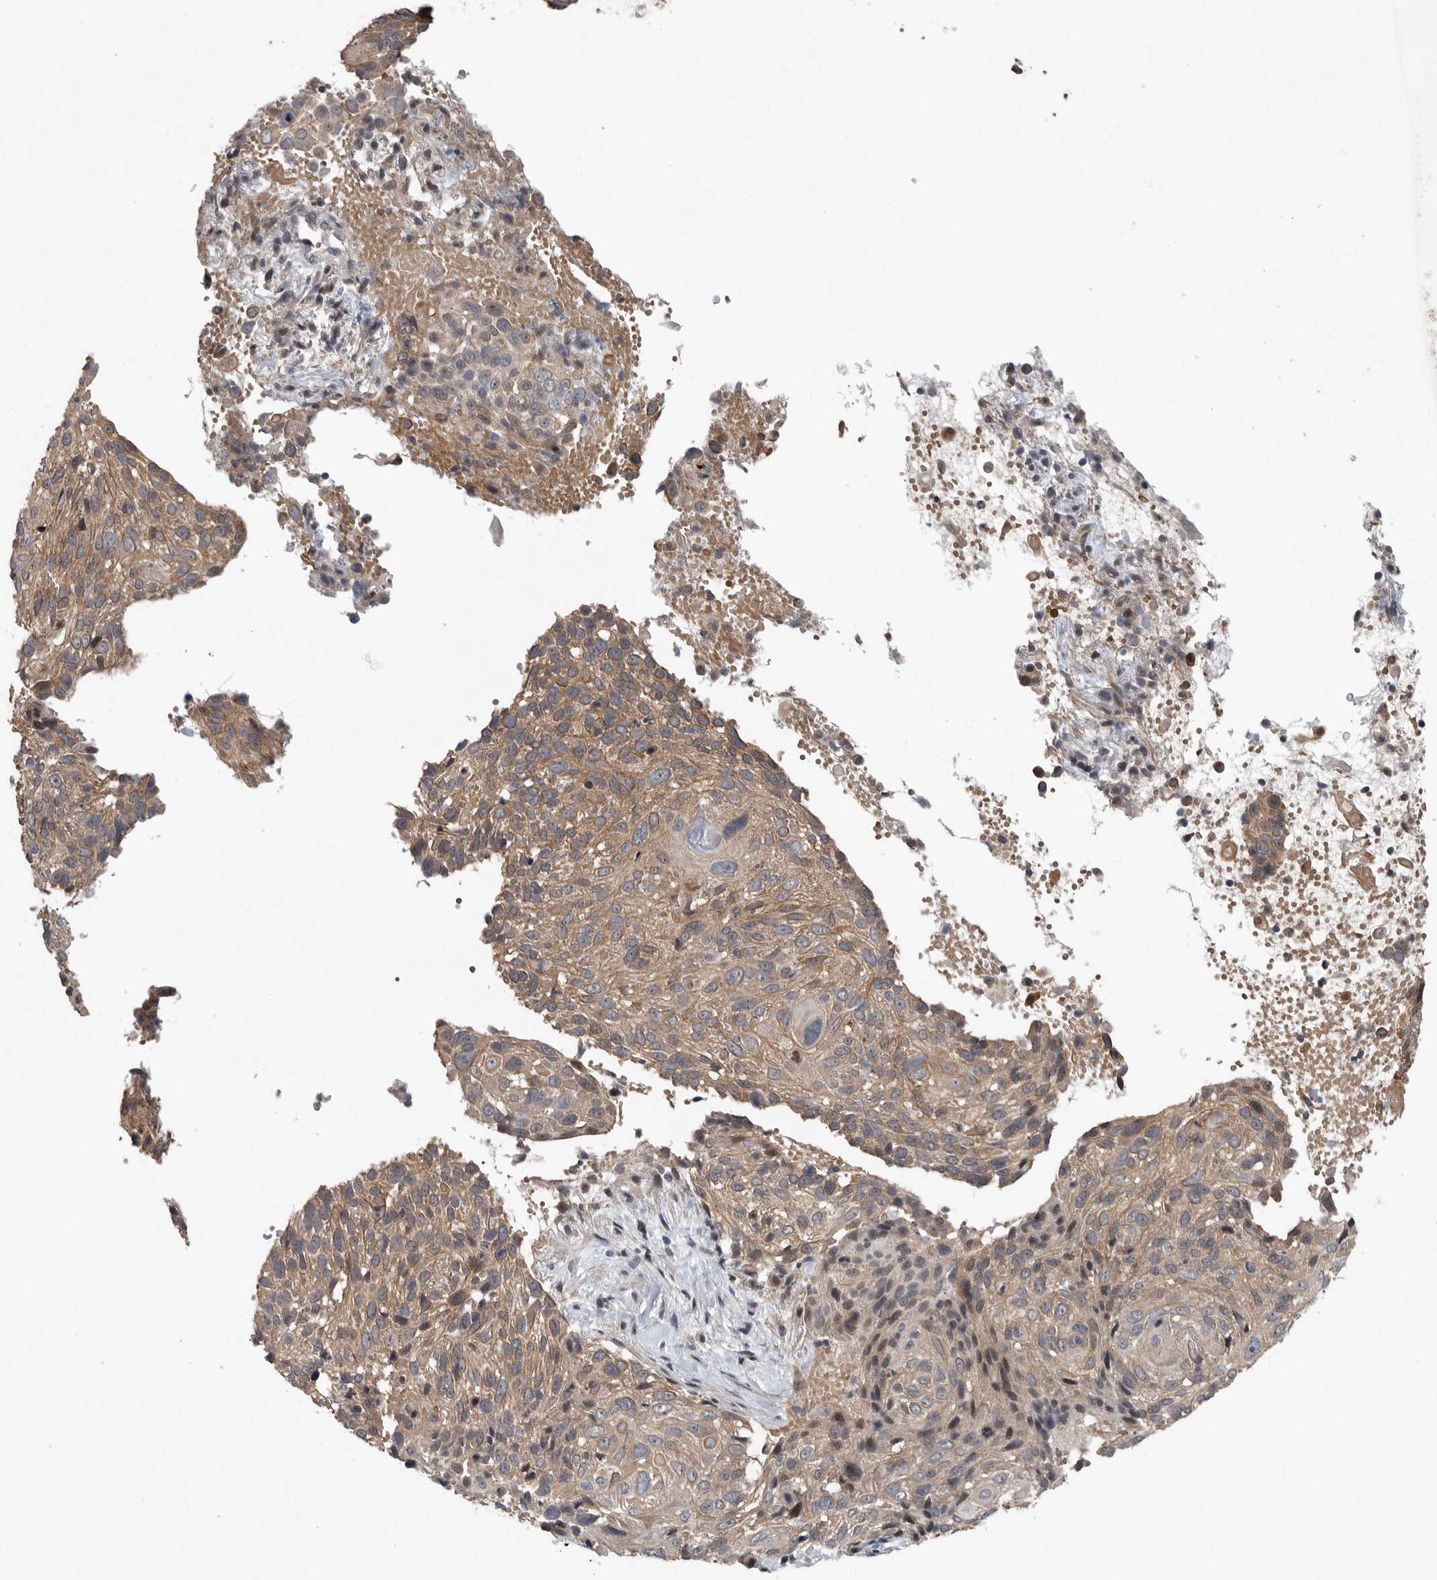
{"staining": {"intensity": "moderate", "quantity": ">75%", "location": "cytoplasmic/membranous"}, "tissue": "cervical cancer", "cell_type": "Tumor cells", "image_type": "cancer", "snomed": [{"axis": "morphology", "description": "Squamous cell carcinoma, NOS"}, {"axis": "topography", "description": "Cervix"}], "caption": "Moderate cytoplasmic/membranous expression for a protein is identified in approximately >75% of tumor cells of cervical squamous cell carcinoma using immunohistochemistry.", "gene": "SCP2", "patient": {"sex": "female", "age": 74}}